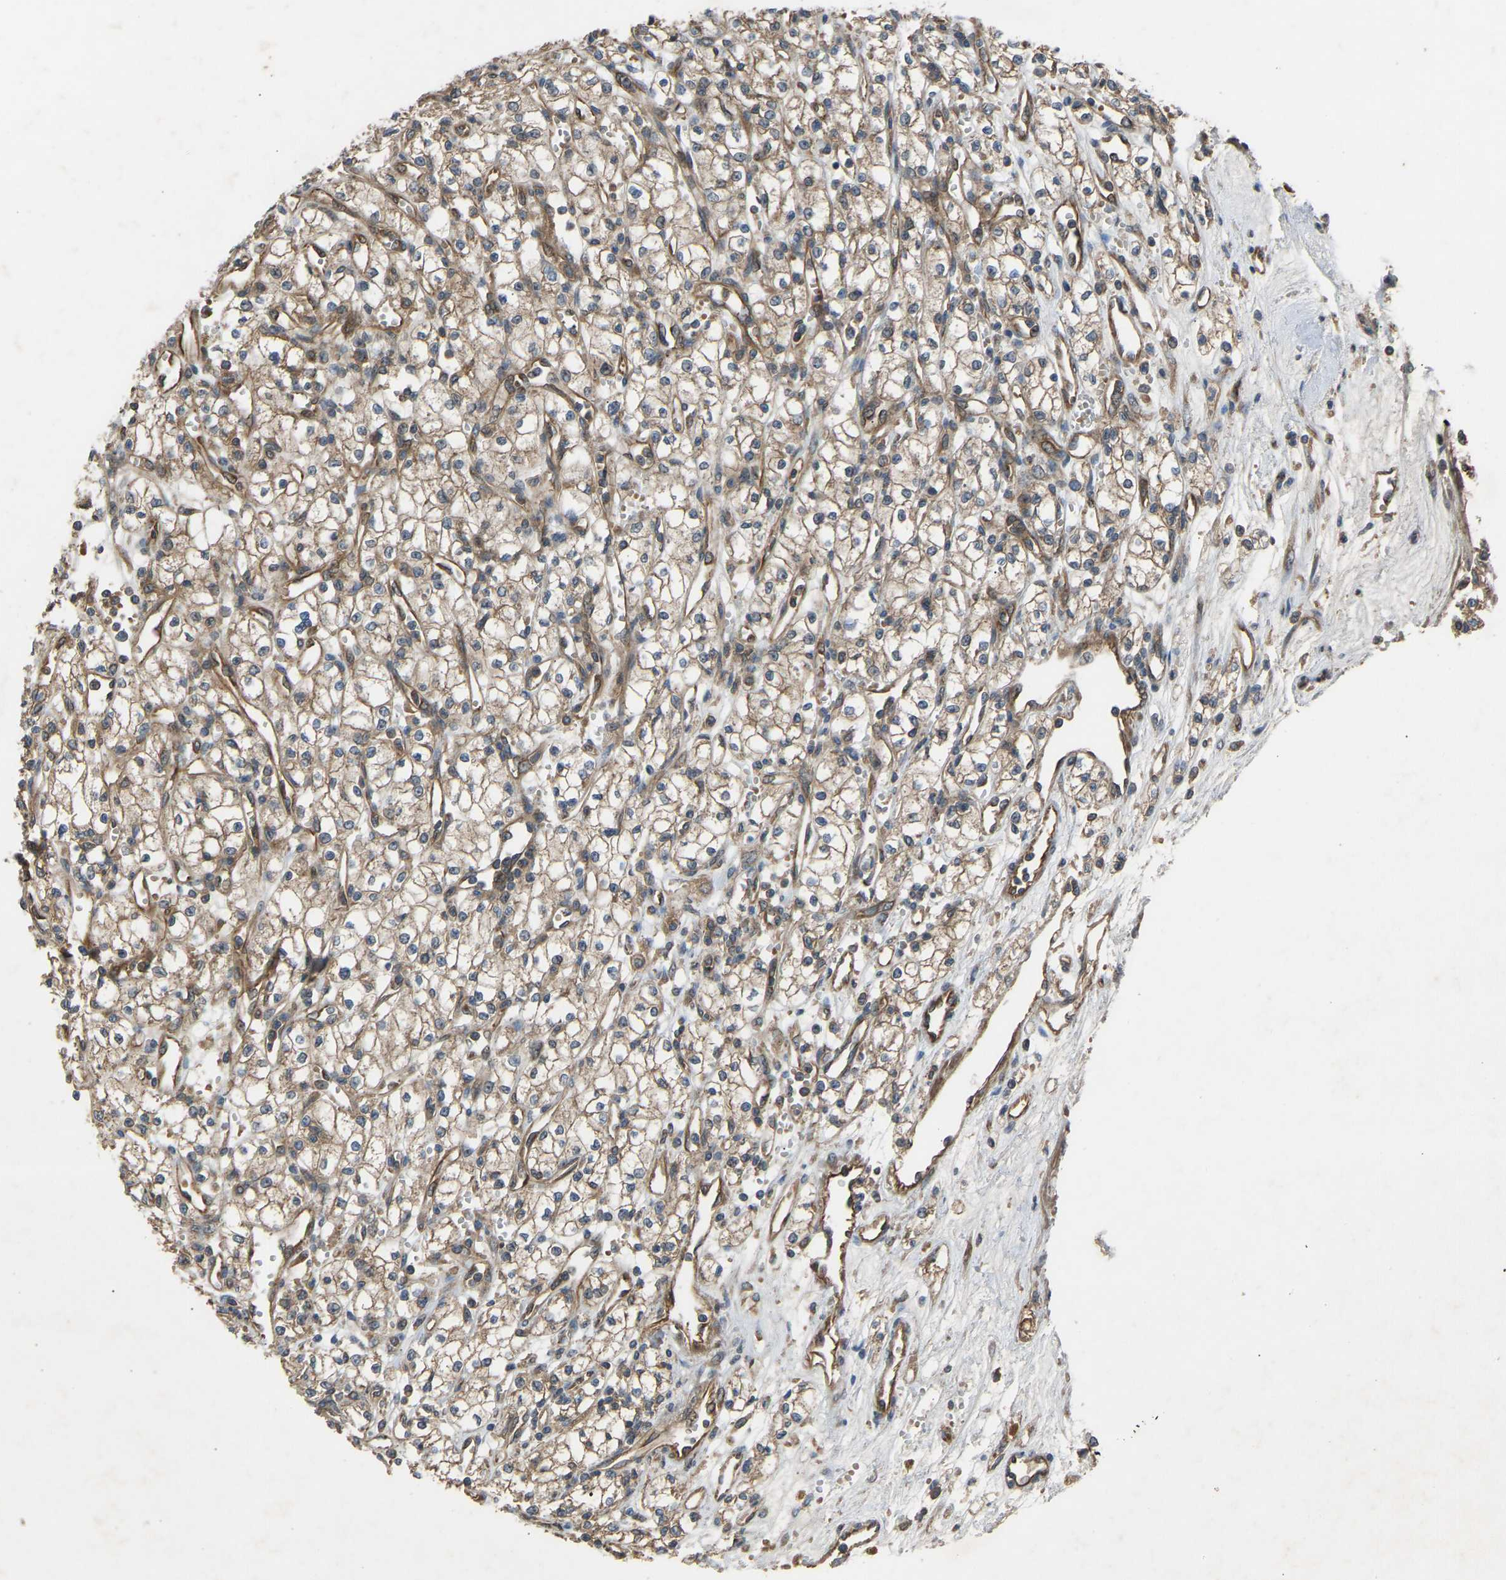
{"staining": {"intensity": "weak", "quantity": ">75%", "location": "cytoplasmic/membranous"}, "tissue": "renal cancer", "cell_type": "Tumor cells", "image_type": "cancer", "snomed": [{"axis": "morphology", "description": "Adenocarcinoma, NOS"}, {"axis": "topography", "description": "Kidney"}], "caption": "A photomicrograph showing weak cytoplasmic/membranous expression in approximately >75% of tumor cells in adenocarcinoma (renal), as visualized by brown immunohistochemical staining.", "gene": "GAS2L1", "patient": {"sex": "male", "age": 59}}